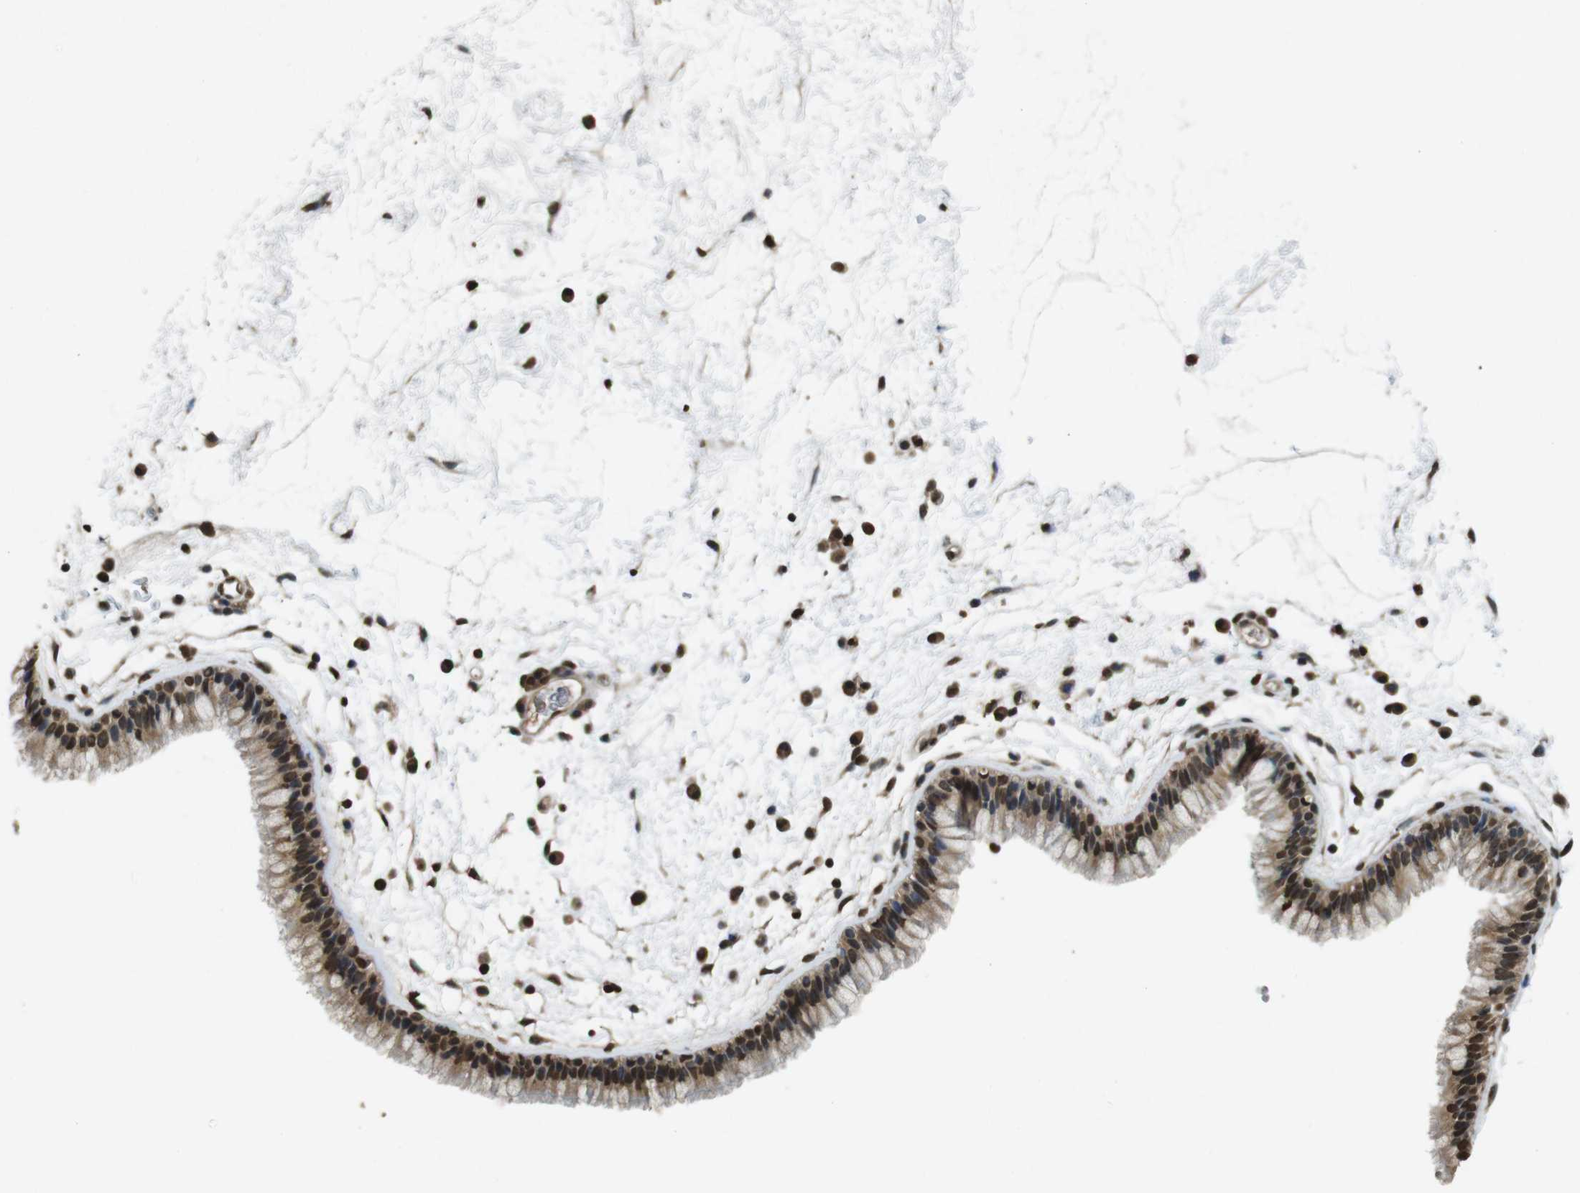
{"staining": {"intensity": "strong", "quantity": ">75%", "location": "nuclear"}, "tissue": "nasopharynx", "cell_type": "Respiratory epithelial cells", "image_type": "normal", "snomed": [{"axis": "morphology", "description": "Normal tissue, NOS"}, {"axis": "morphology", "description": "Inflammation, NOS"}, {"axis": "topography", "description": "Nasopharynx"}], "caption": "Benign nasopharynx shows strong nuclear positivity in approximately >75% of respiratory epithelial cells, visualized by immunohistochemistry. The staining was performed using DAB, with brown indicating positive protein expression. Nuclei are stained blue with hematoxylin.", "gene": "MAF", "patient": {"sex": "male", "age": 48}}